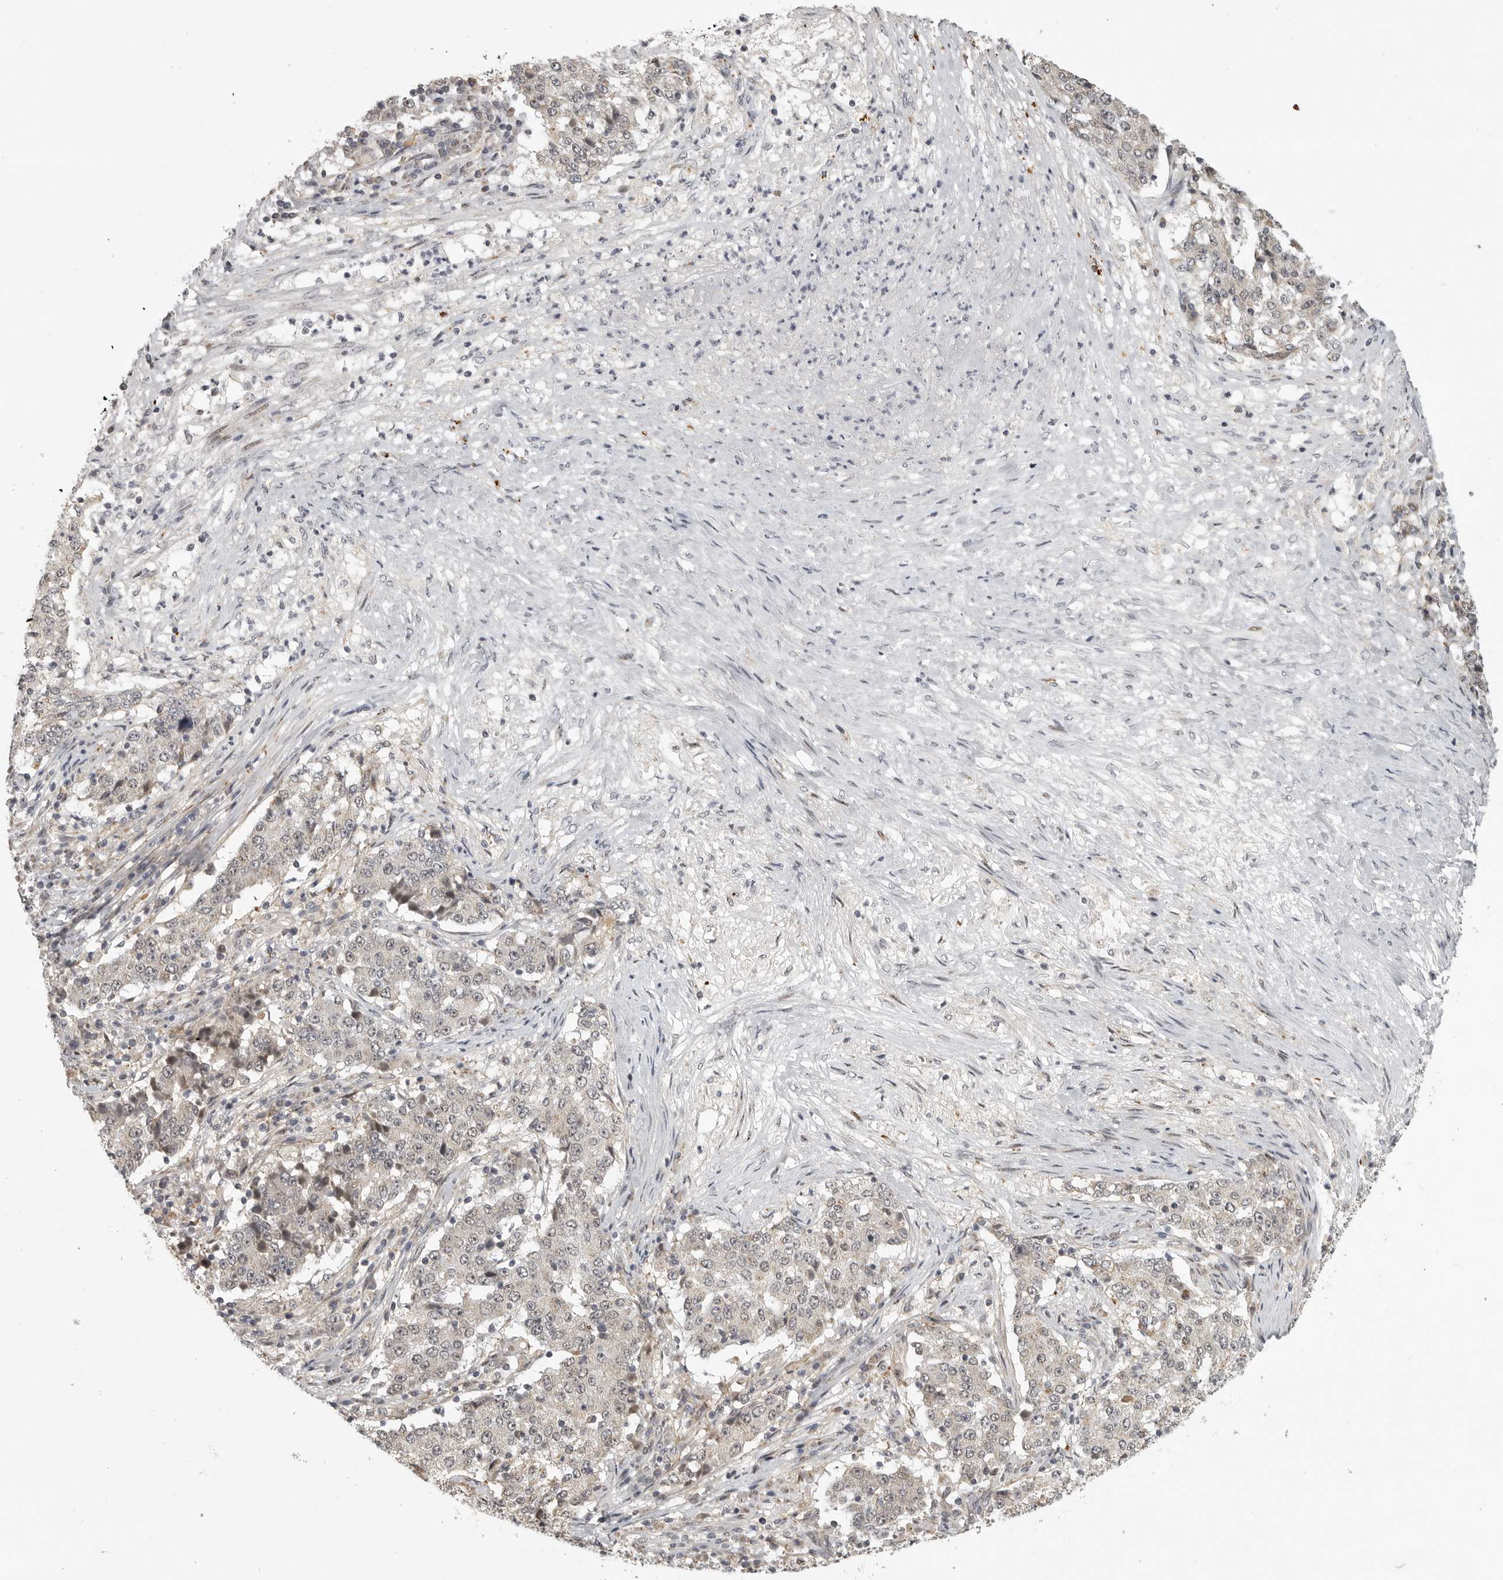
{"staining": {"intensity": "weak", "quantity": "<25%", "location": "nuclear"}, "tissue": "stomach cancer", "cell_type": "Tumor cells", "image_type": "cancer", "snomed": [{"axis": "morphology", "description": "Adenocarcinoma, NOS"}, {"axis": "topography", "description": "Stomach"}], "caption": "Immunohistochemical staining of human adenocarcinoma (stomach) displays no significant positivity in tumor cells.", "gene": "POLE2", "patient": {"sex": "male", "age": 59}}